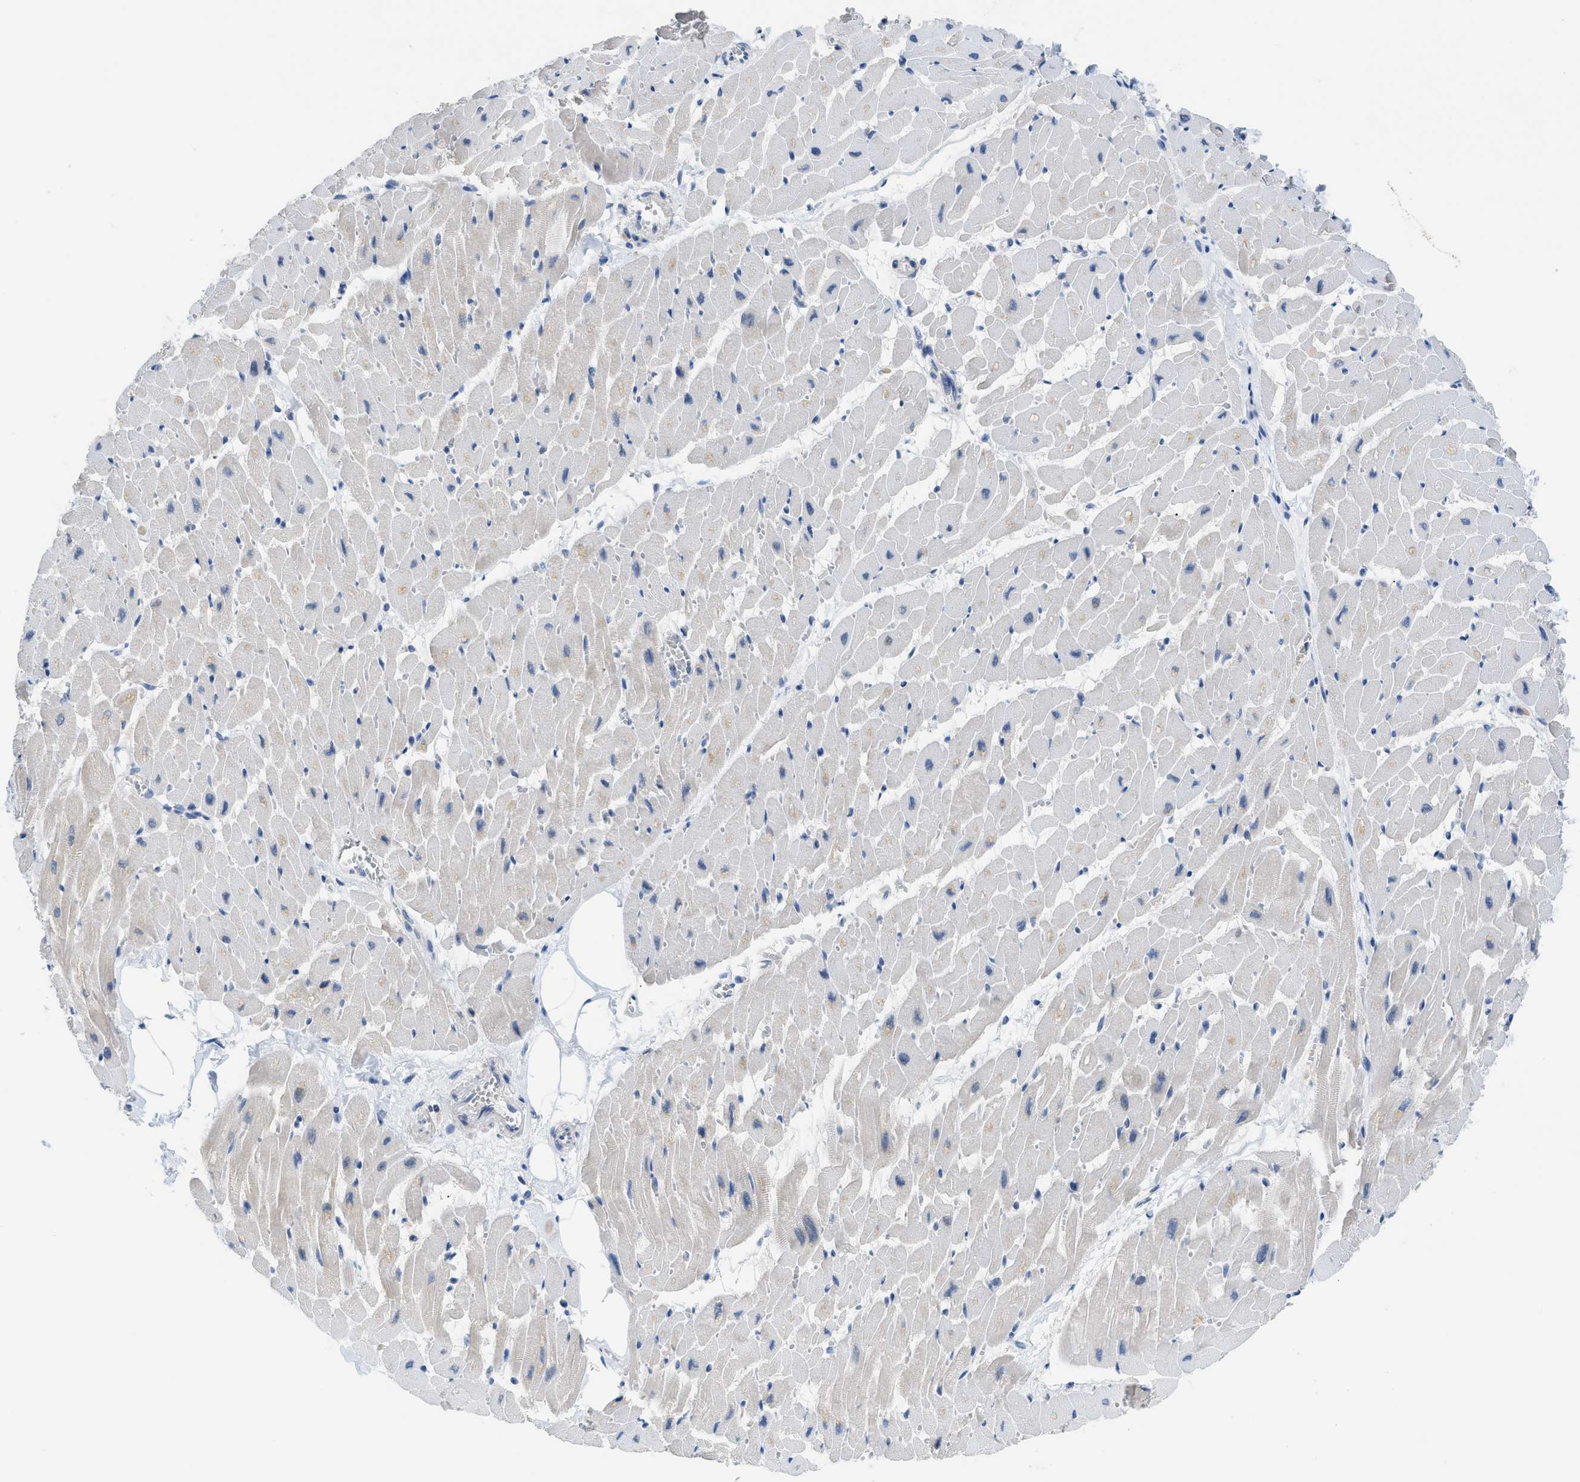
{"staining": {"intensity": "weak", "quantity": "<25%", "location": "cytoplasmic/membranous"}, "tissue": "heart muscle", "cell_type": "Cardiomyocytes", "image_type": "normal", "snomed": [{"axis": "morphology", "description": "Normal tissue, NOS"}, {"axis": "topography", "description": "Heart"}], "caption": "DAB (3,3'-diaminobenzidine) immunohistochemical staining of unremarkable heart muscle displays no significant staining in cardiomyocytes. (DAB immunohistochemistry, high magnification).", "gene": "PSAT1", "patient": {"sex": "female", "age": 19}}